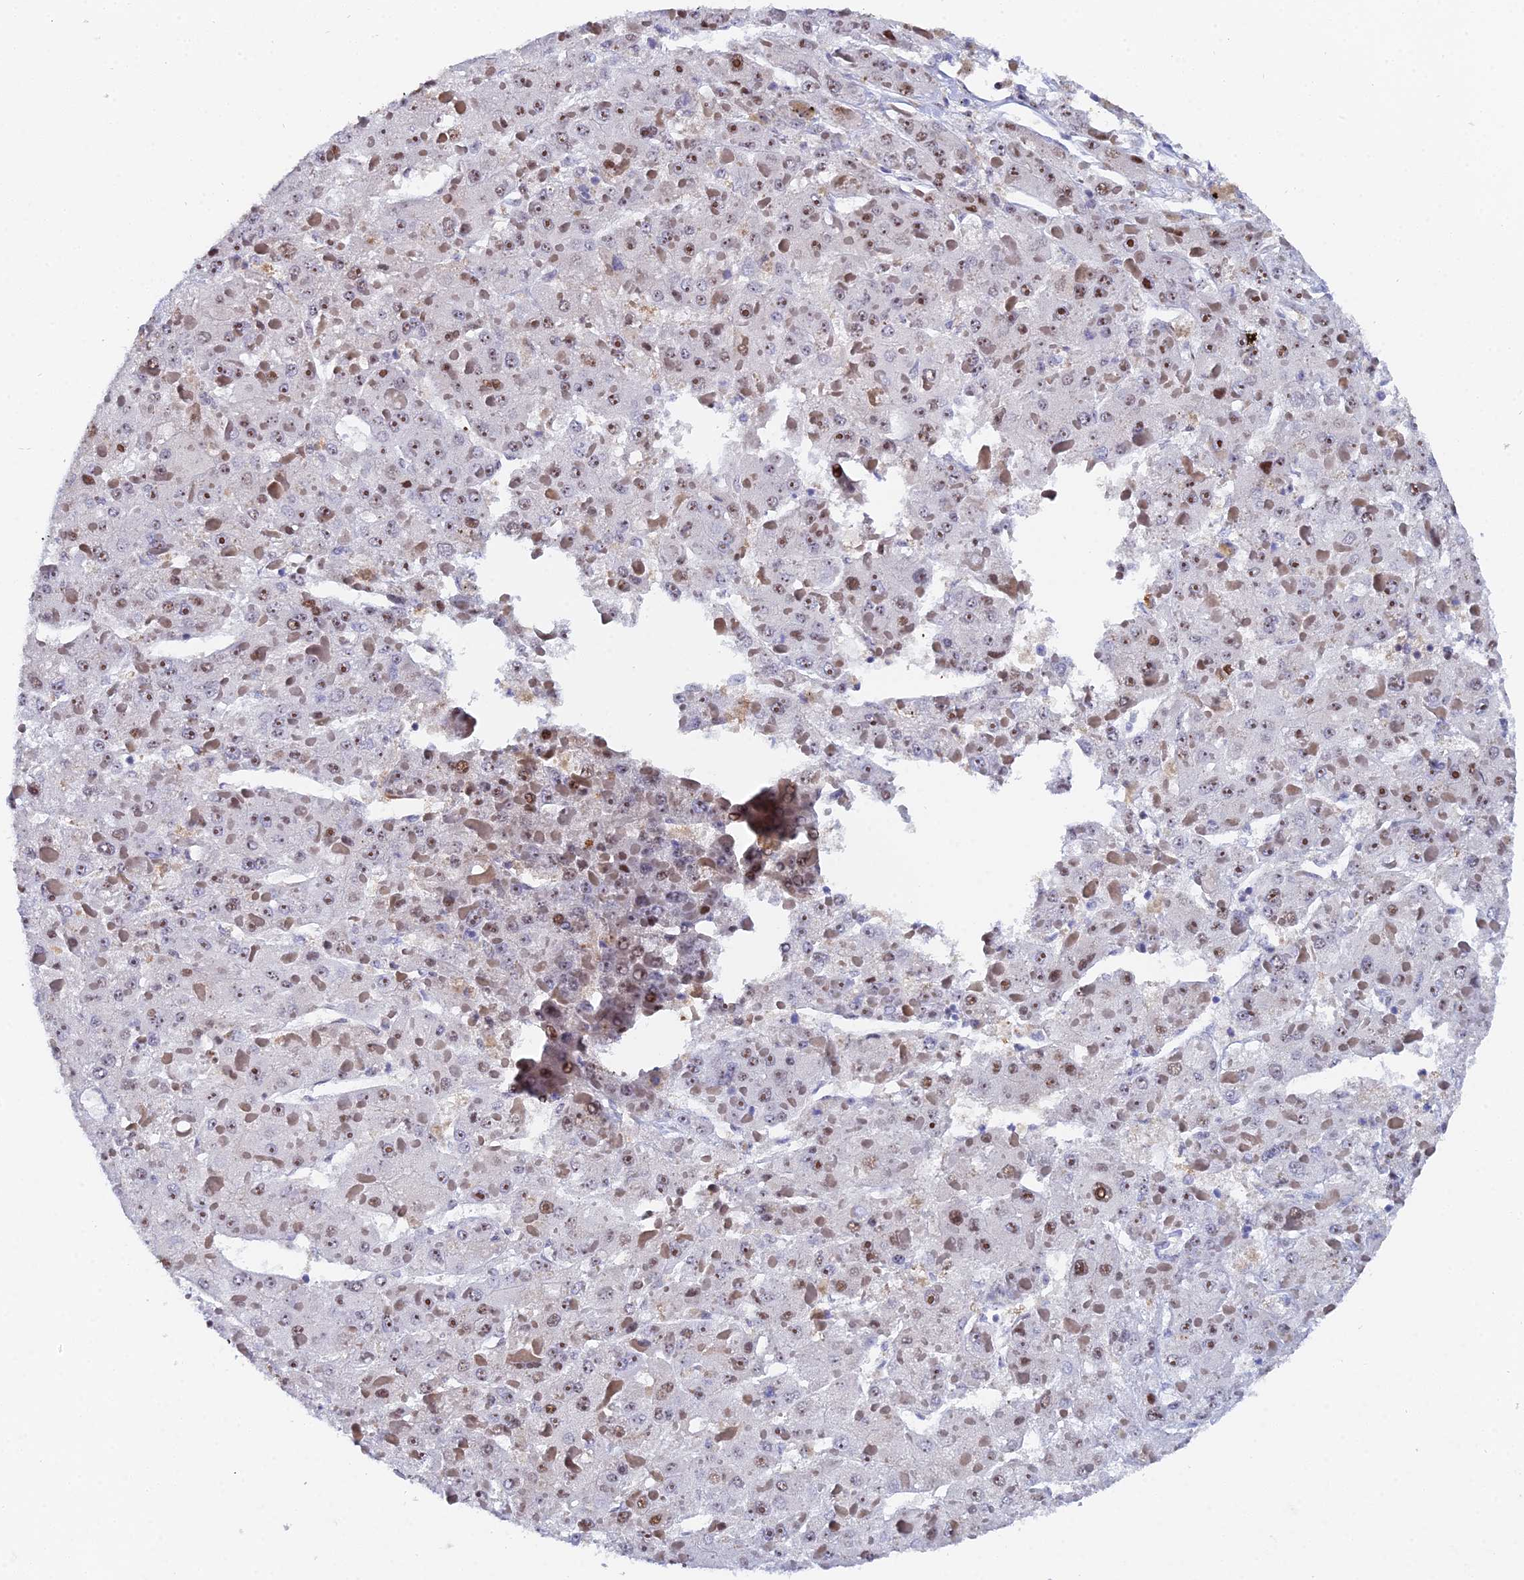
{"staining": {"intensity": "moderate", "quantity": "25%-75%", "location": "nuclear"}, "tissue": "liver cancer", "cell_type": "Tumor cells", "image_type": "cancer", "snomed": [{"axis": "morphology", "description": "Carcinoma, Hepatocellular, NOS"}, {"axis": "topography", "description": "Liver"}], "caption": "Liver cancer (hepatocellular carcinoma) stained with immunohistochemistry shows moderate nuclear positivity in about 25%-75% of tumor cells.", "gene": "TIFA", "patient": {"sex": "female", "age": 73}}